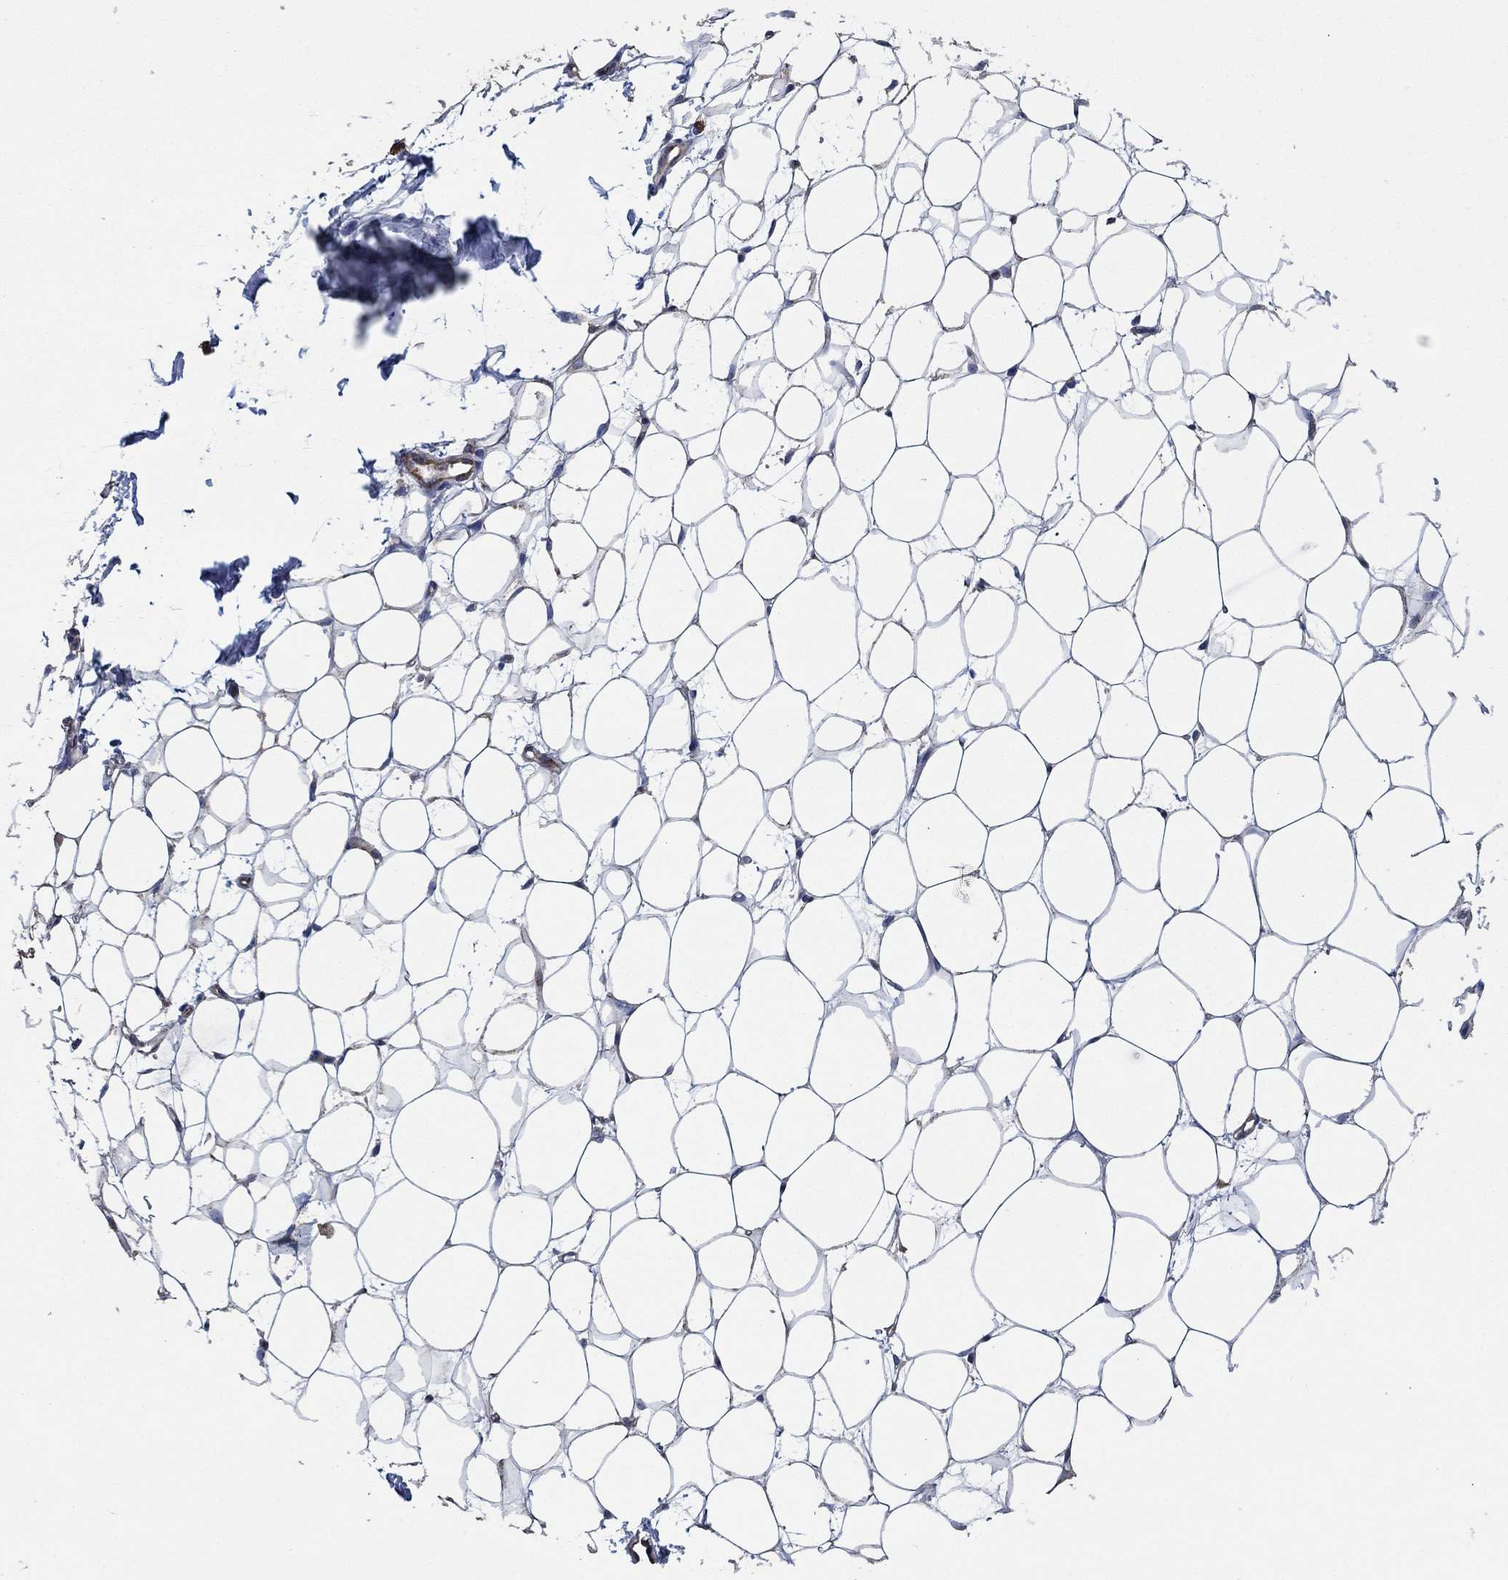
{"staining": {"intensity": "negative", "quantity": "none", "location": "none"}, "tissue": "breast", "cell_type": "Adipocytes", "image_type": "normal", "snomed": [{"axis": "morphology", "description": "Normal tissue, NOS"}, {"axis": "topography", "description": "Breast"}], "caption": "Immunohistochemical staining of normal breast displays no significant positivity in adipocytes. Nuclei are stained in blue.", "gene": "HID1", "patient": {"sex": "female", "age": 37}}